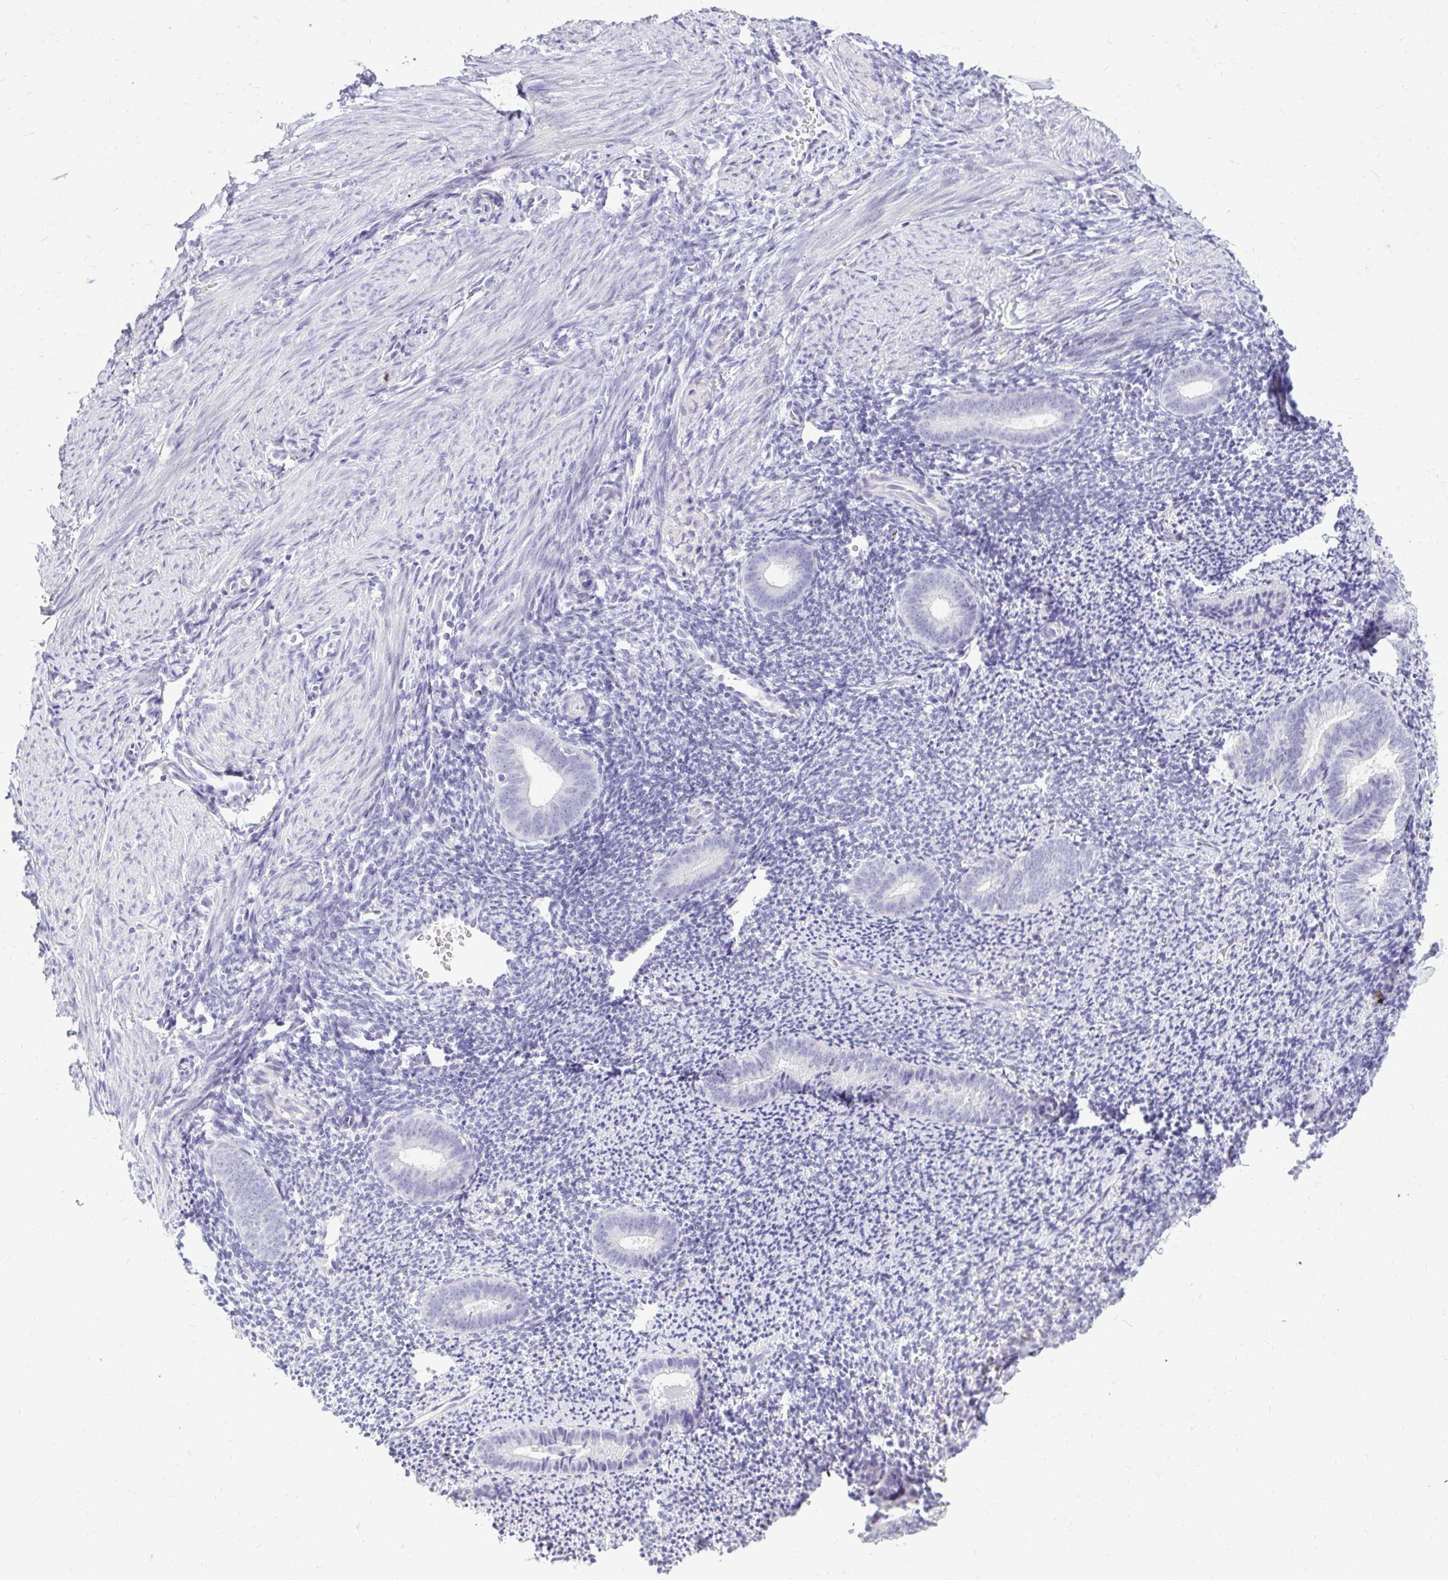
{"staining": {"intensity": "negative", "quantity": "none", "location": "none"}, "tissue": "endometrium", "cell_type": "Cells in endometrial stroma", "image_type": "normal", "snomed": [{"axis": "morphology", "description": "Normal tissue, NOS"}, {"axis": "topography", "description": "Endometrium"}], "caption": "Immunohistochemical staining of normal endometrium reveals no significant staining in cells in endometrial stroma. (Brightfield microscopy of DAB (3,3'-diaminobenzidine) immunohistochemistry (IHC) at high magnification).", "gene": "PRAP1", "patient": {"sex": "female", "age": 39}}